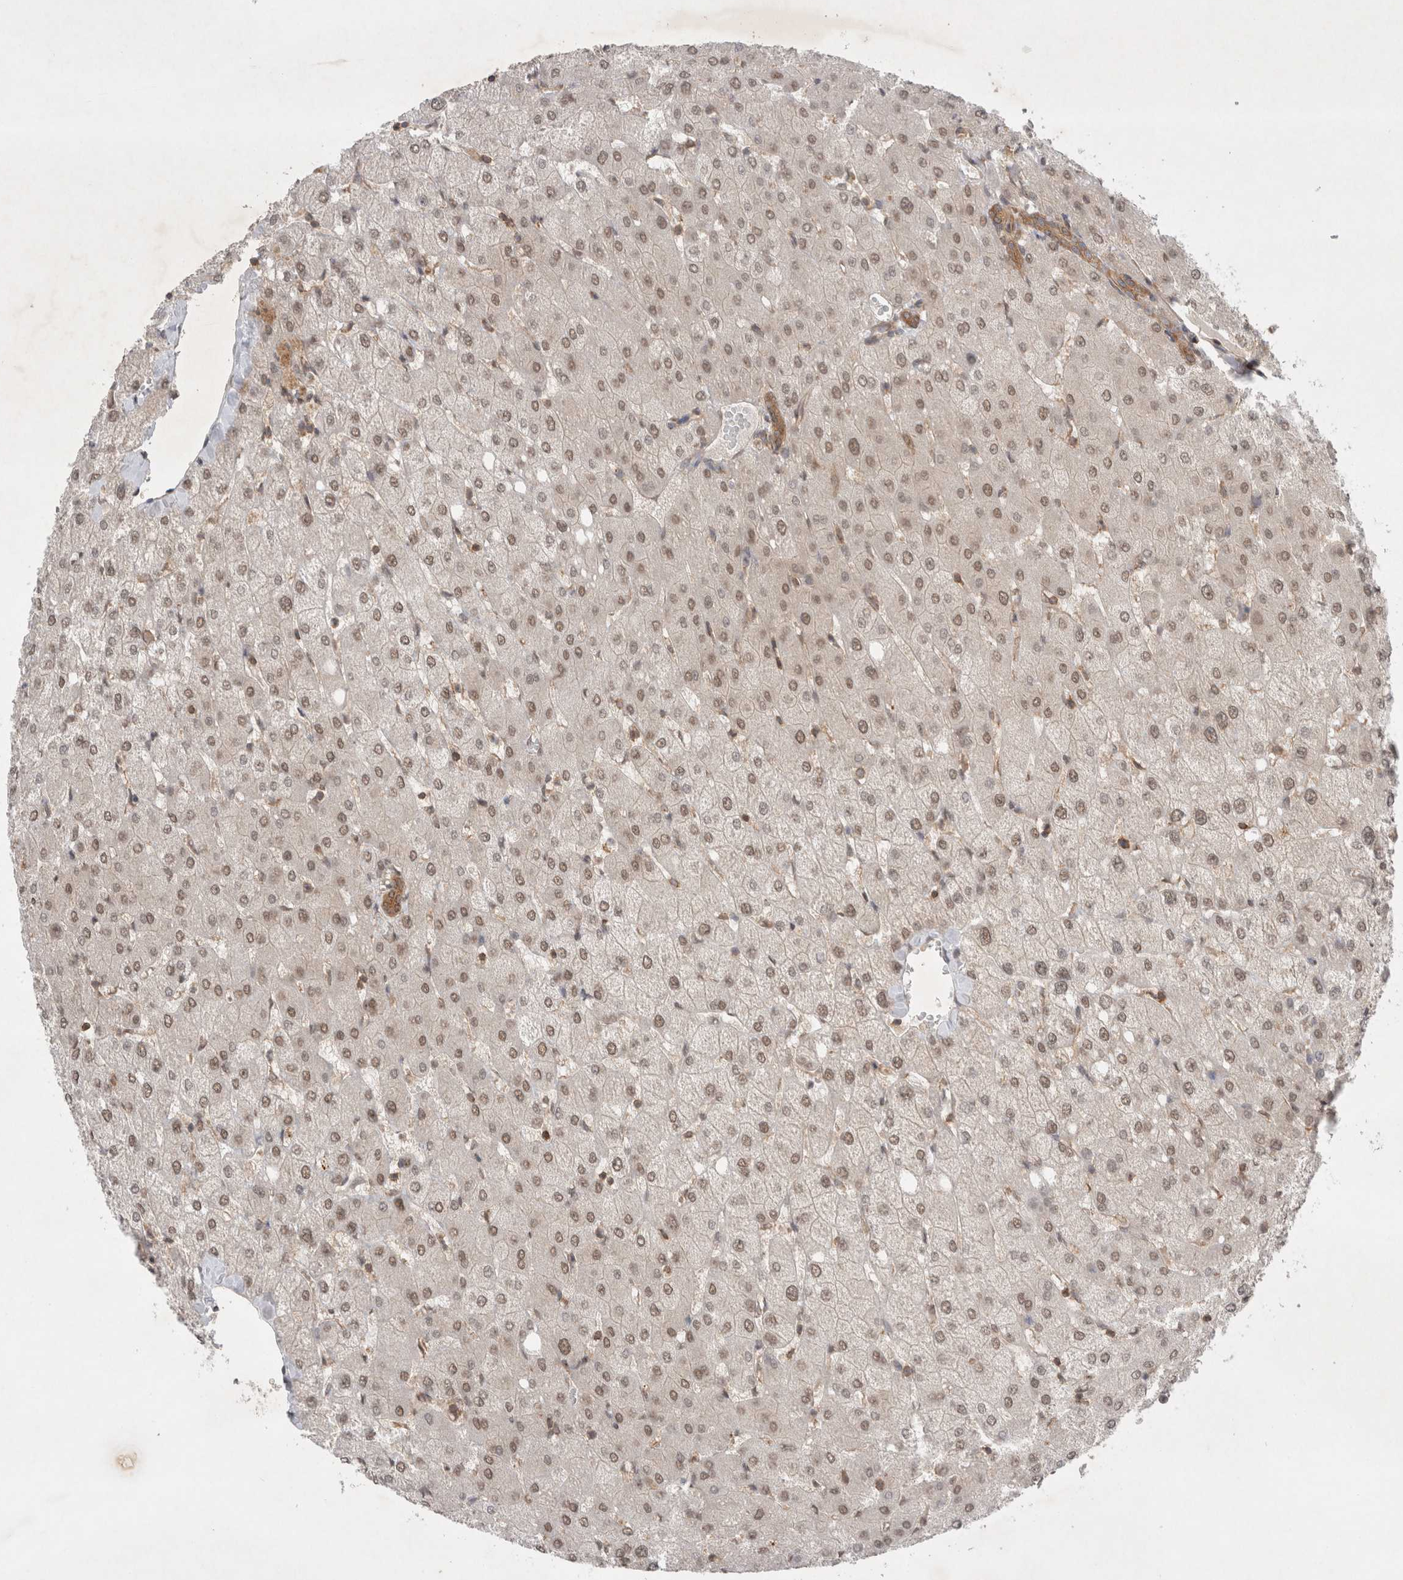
{"staining": {"intensity": "moderate", "quantity": ">75%", "location": "cytoplasmic/membranous"}, "tissue": "liver", "cell_type": "Cholangiocytes", "image_type": "normal", "snomed": [{"axis": "morphology", "description": "Normal tissue, NOS"}, {"axis": "topography", "description": "Liver"}], "caption": "The micrograph shows a brown stain indicating the presence of a protein in the cytoplasmic/membranous of cholangiocytes in liver. The protein is stained brown, and the nuclei are stained in blue (DAB (3,3'-diaminobenzidine) IHC with brightfield microscopy, high magnification).", "gene": "WIPF2", "patient": {"sex": "female", "age": 54}}